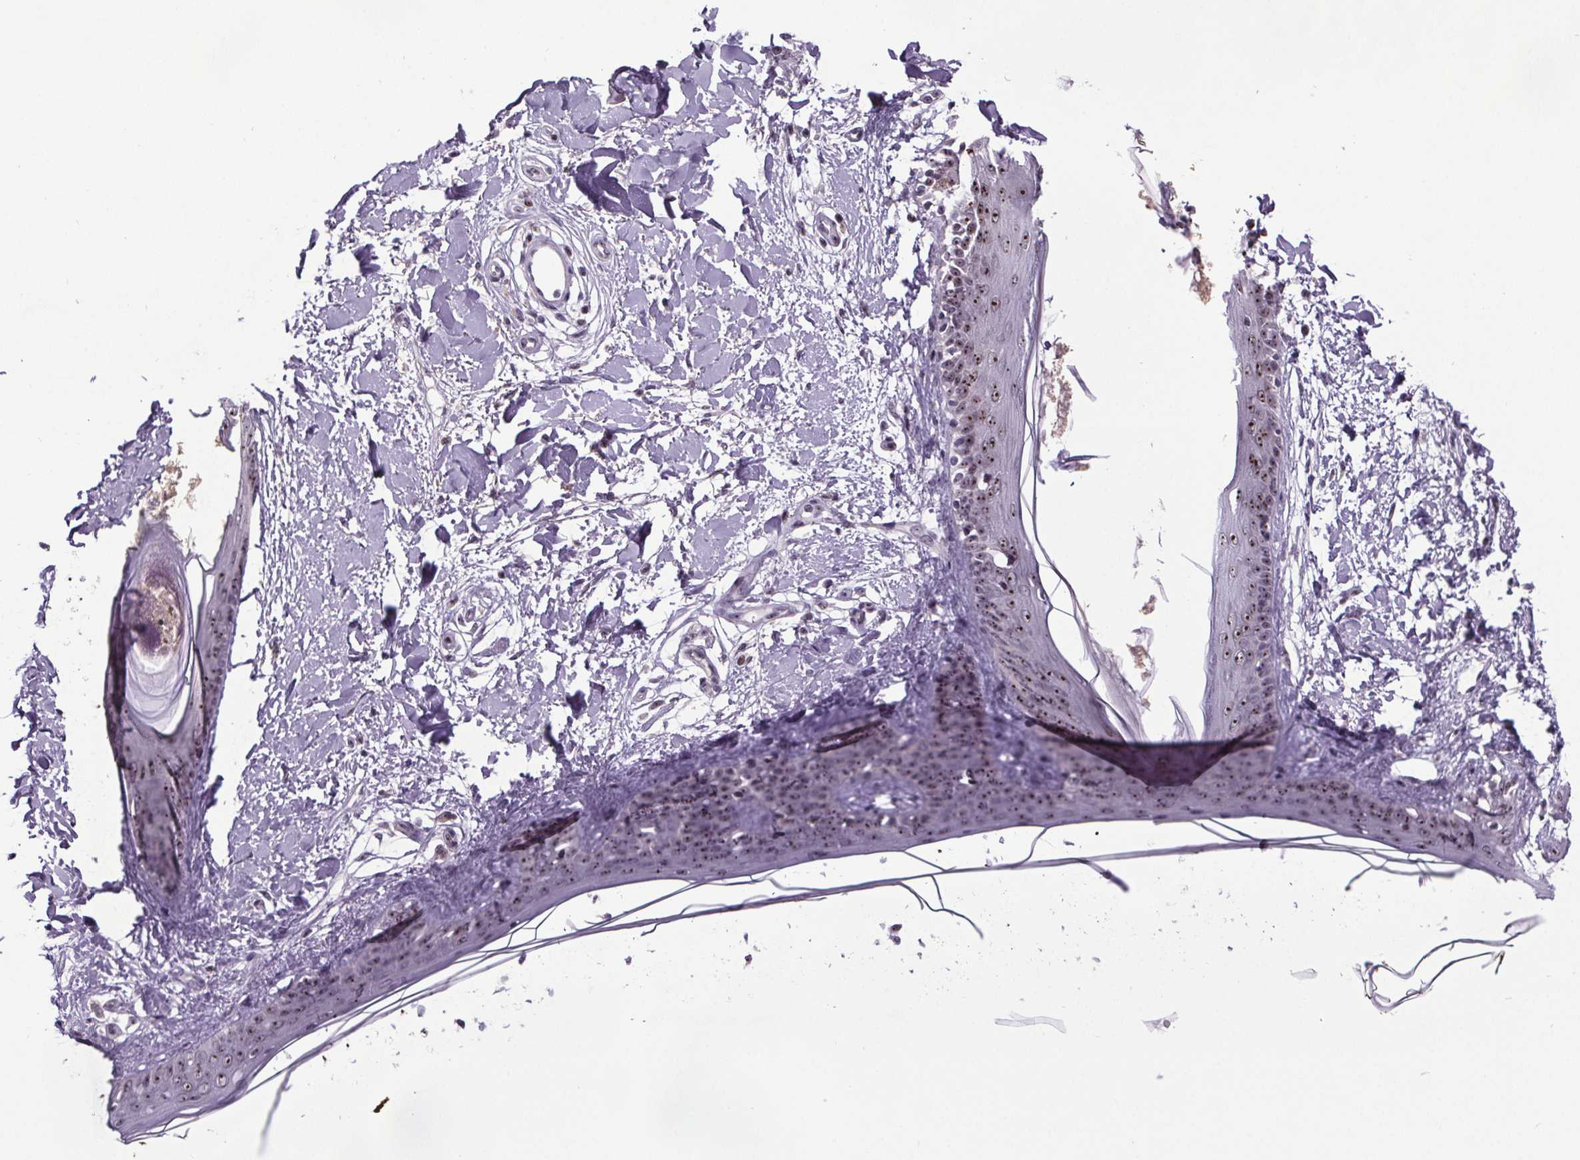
{"staining": {"intensity": "weak", "quantity": "<25%", "location": "nuclear"}, "tissue": "skin", "cell_type": "Fibroblasts", "image_type": "normal", "snomed": [{"axis": "morphology", "description": "Normal tissue, NOS"}, {"axis": "topography", "description": "Skin"}], "caption": "Micrograph shows no protein staining in fibroblasts of benign skin. The staining is performed using DAB (3,3'-diaminobenzidine) brown chromogen with nuclei counter-stained in using hematoxylin.", "gene": "ATMIN", "patient": {"sex": "female", "age": 34}}